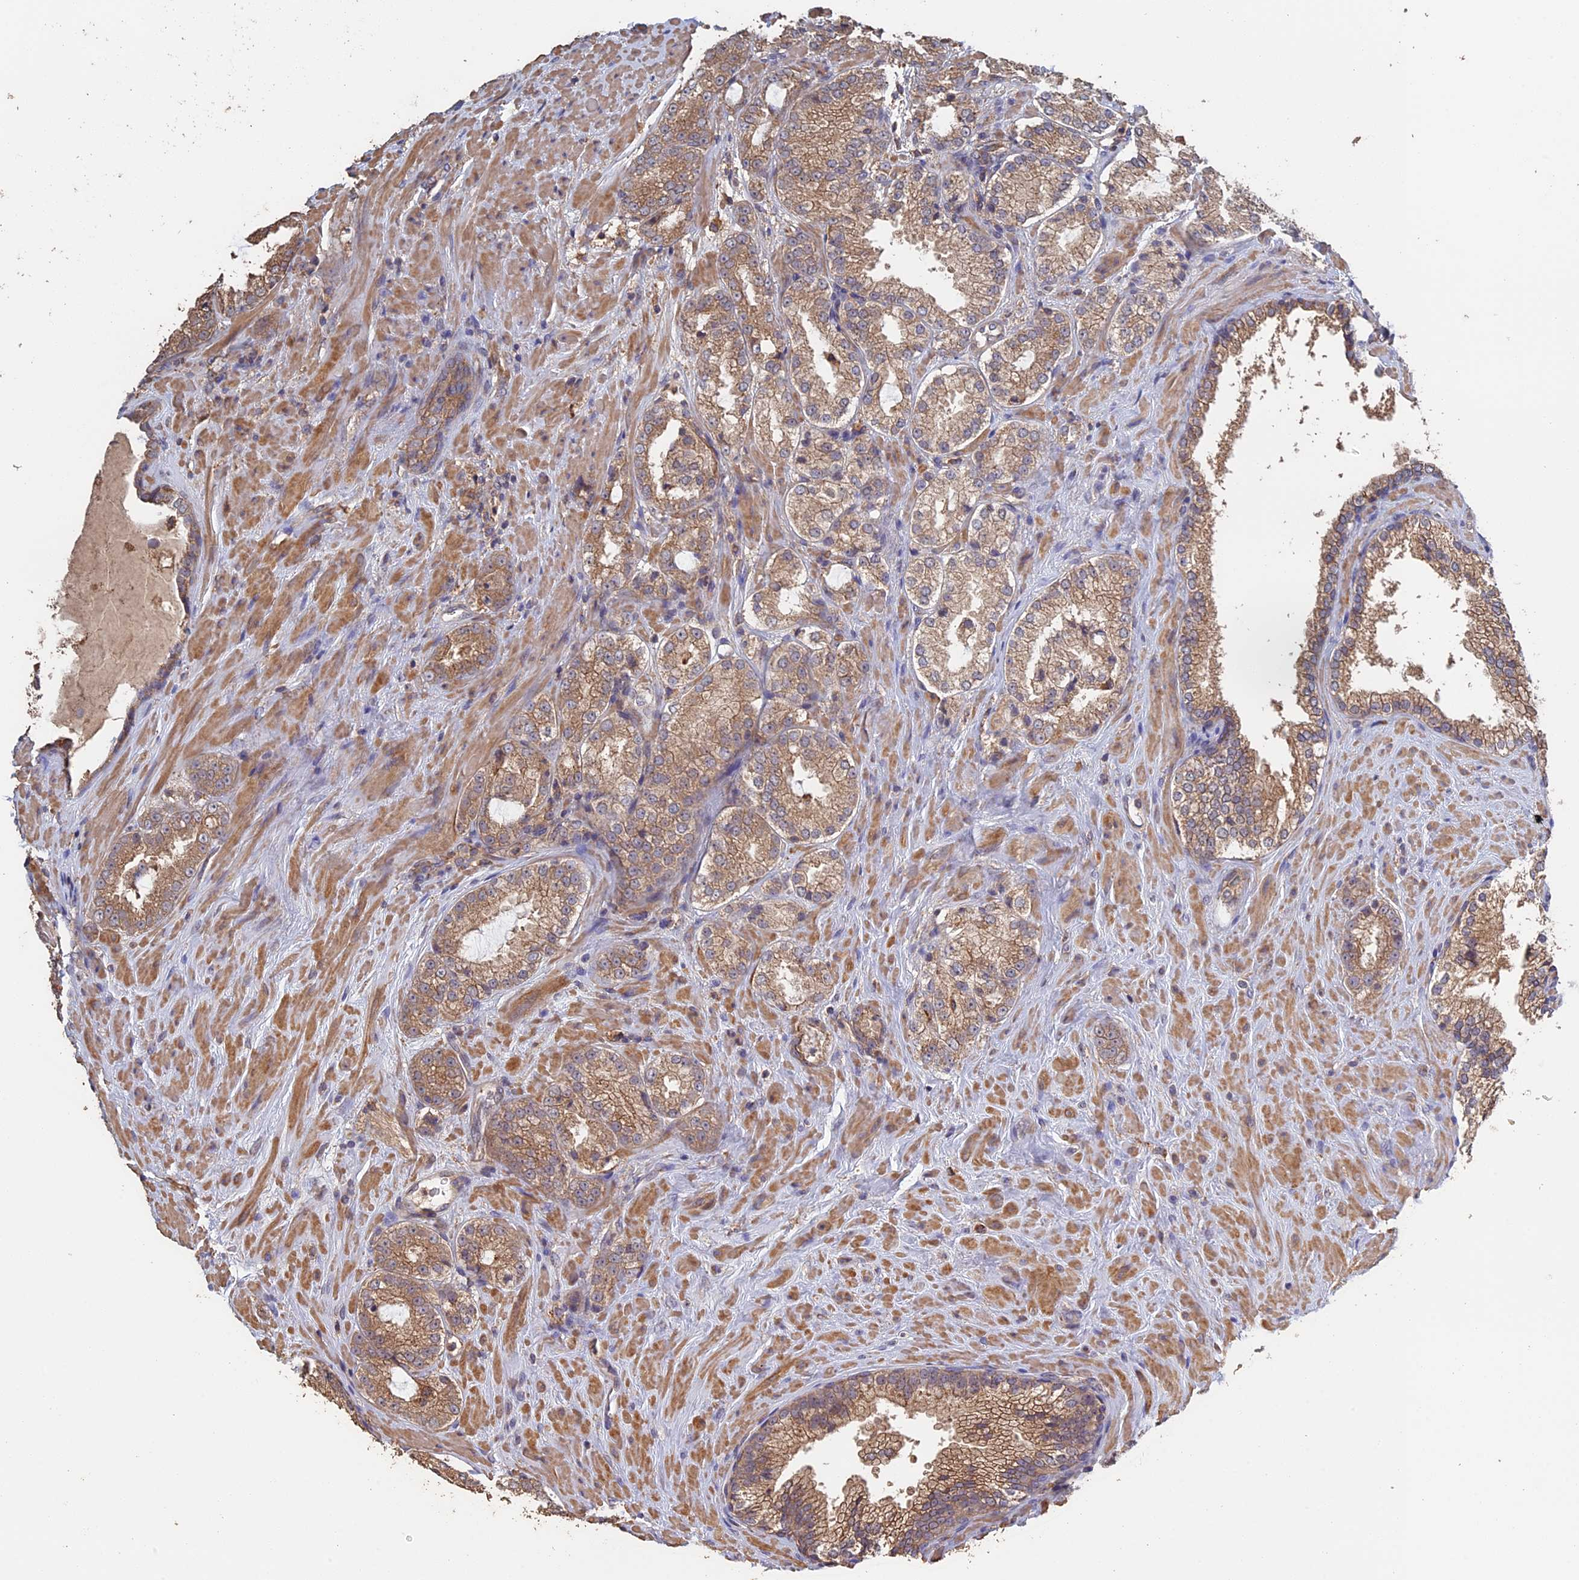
{"staining": {"intensity": "moderate", "quantity": ">75%", "location": "cytoplasmic/membranous"}, "tissue": "prostate cancer", "cell_type": "Tumor cells", "image_type": "cancer", "snomed": [{"axis": "morphology", "description": "Adenocarcinoma, High grade"}, {"axis": "topography", "description": "Prostate"}], "caption": "Immunohistochemistry photomicrograph of neoplastic tissue: high-grade adenocarcinoma (prostate) stained using immunohistochemistry (IHC) demonstrates medium levels of moderate protein expression localized specifically in the cytoplasmic/membranous of tumor cells, appearing as a cytoplasmic/membranous brown color.", "gene": "PIGQ", "patient": {"sex": "male", "age": 73}}